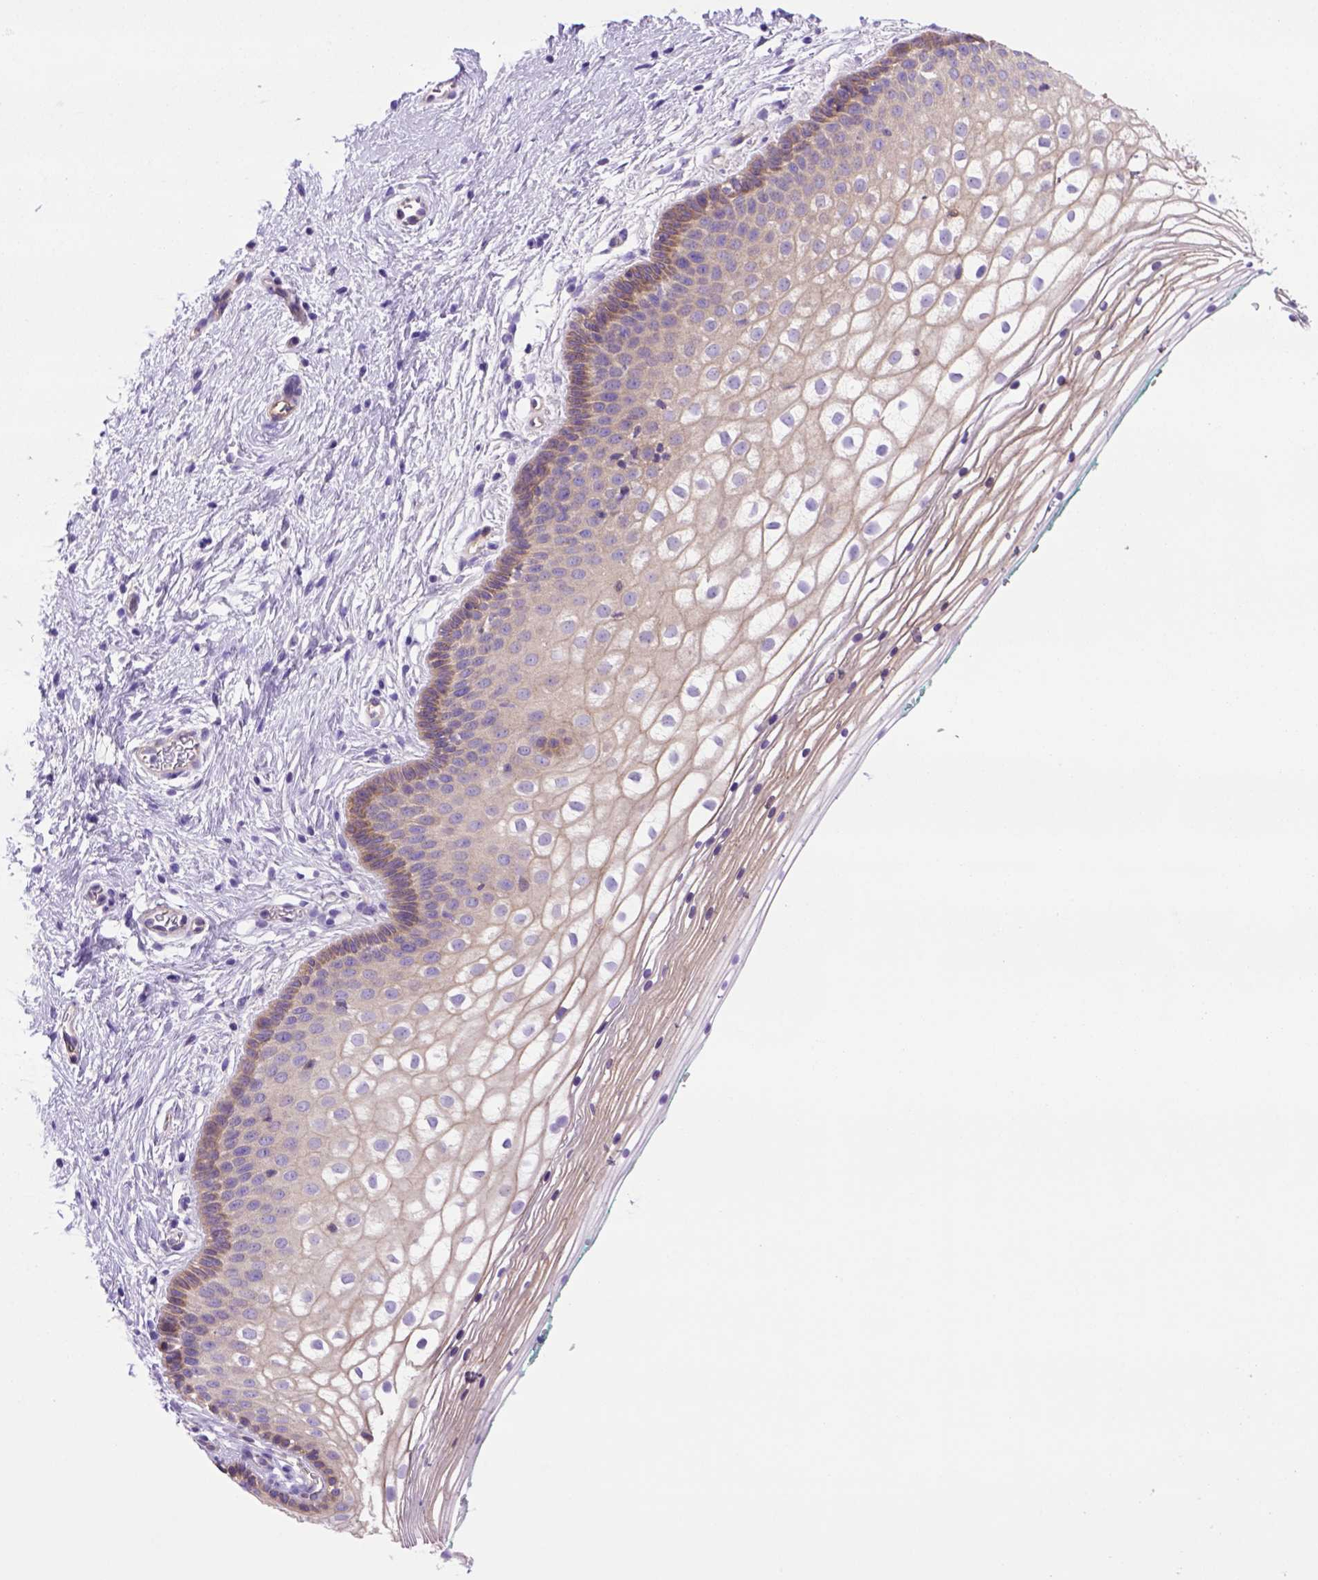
{"staining": {"intensity": "moderate", "quantity": "<25%", "location": "cytoplasmic/membranous"}, "tissue": "vagina", "cell_type": "Squamous epithelial cells", "image_type": "normal", "snomed": [{"axis": "morphology", "description": "Normal tissue, NOS"}, {"axis": "topography", "description": "Vagina"}], "caption": "Protein staining of unremarkable vagina shows moderate cytoplasmic/membranous staining in about <25% of squamous epithelial cells.", "gene": "PEX12", "patient": {"sex": "female", "age": 36}}